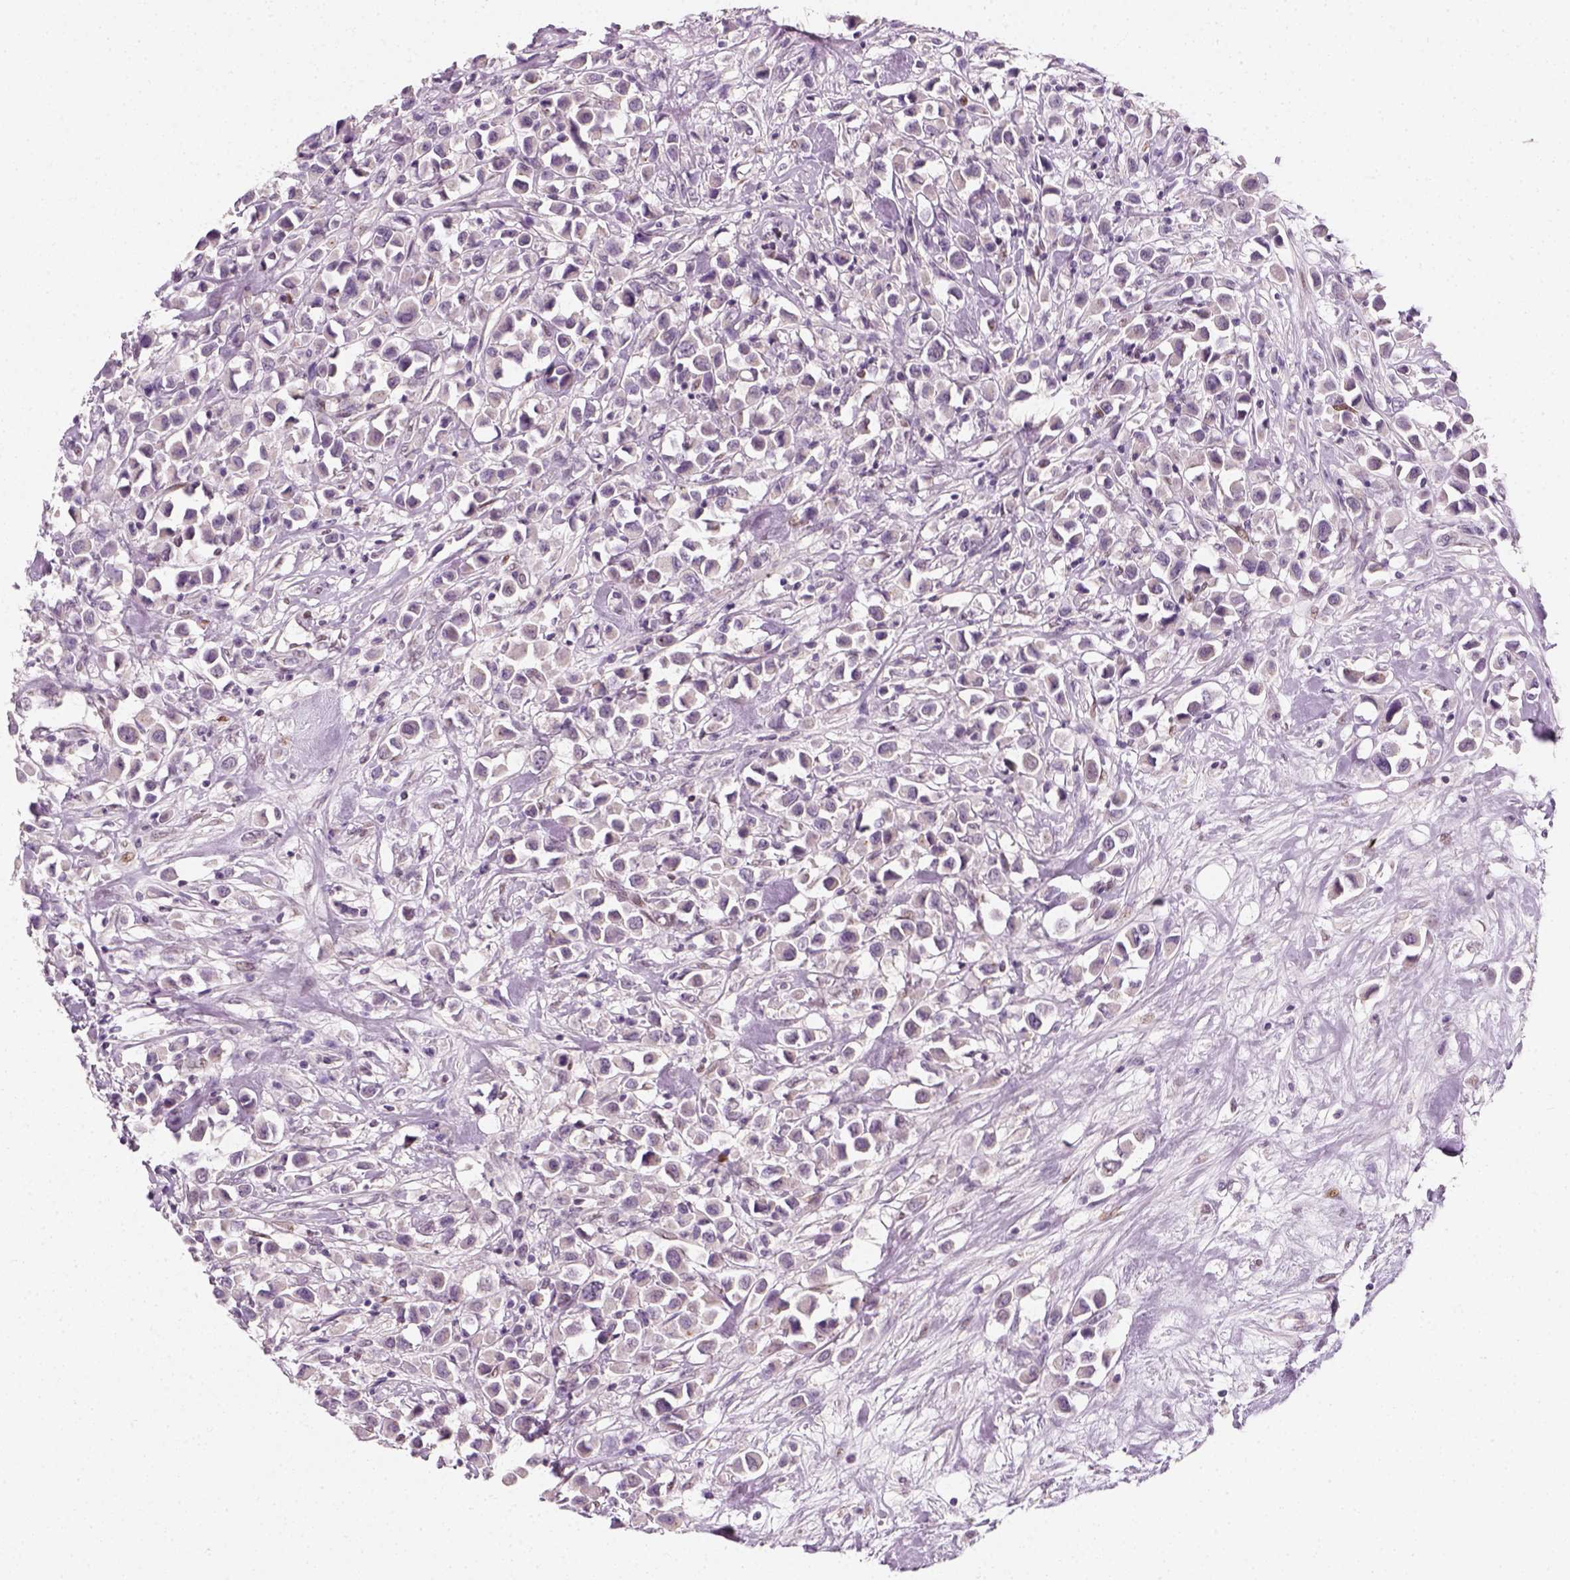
{"staining": {"intensity": "negative", "quantity": "none", "location": "none"}, "tissue": "breast cancer", "cell_type": "Tumor cells", "image_type": "cancer", "snomed": [{"axis": "morphology", "description": "Duct carcinoma"}, {"axis": "topography", "description": "Breast"}], "caption": "Tumor cells are negative for protein expression in human intraductal carcinoma (breast). (Immunohistochemistry (ihc), brightfield microscopy, high magnification).", "gene": "TP53", "patient": {"sex": "female", "age": 61}}